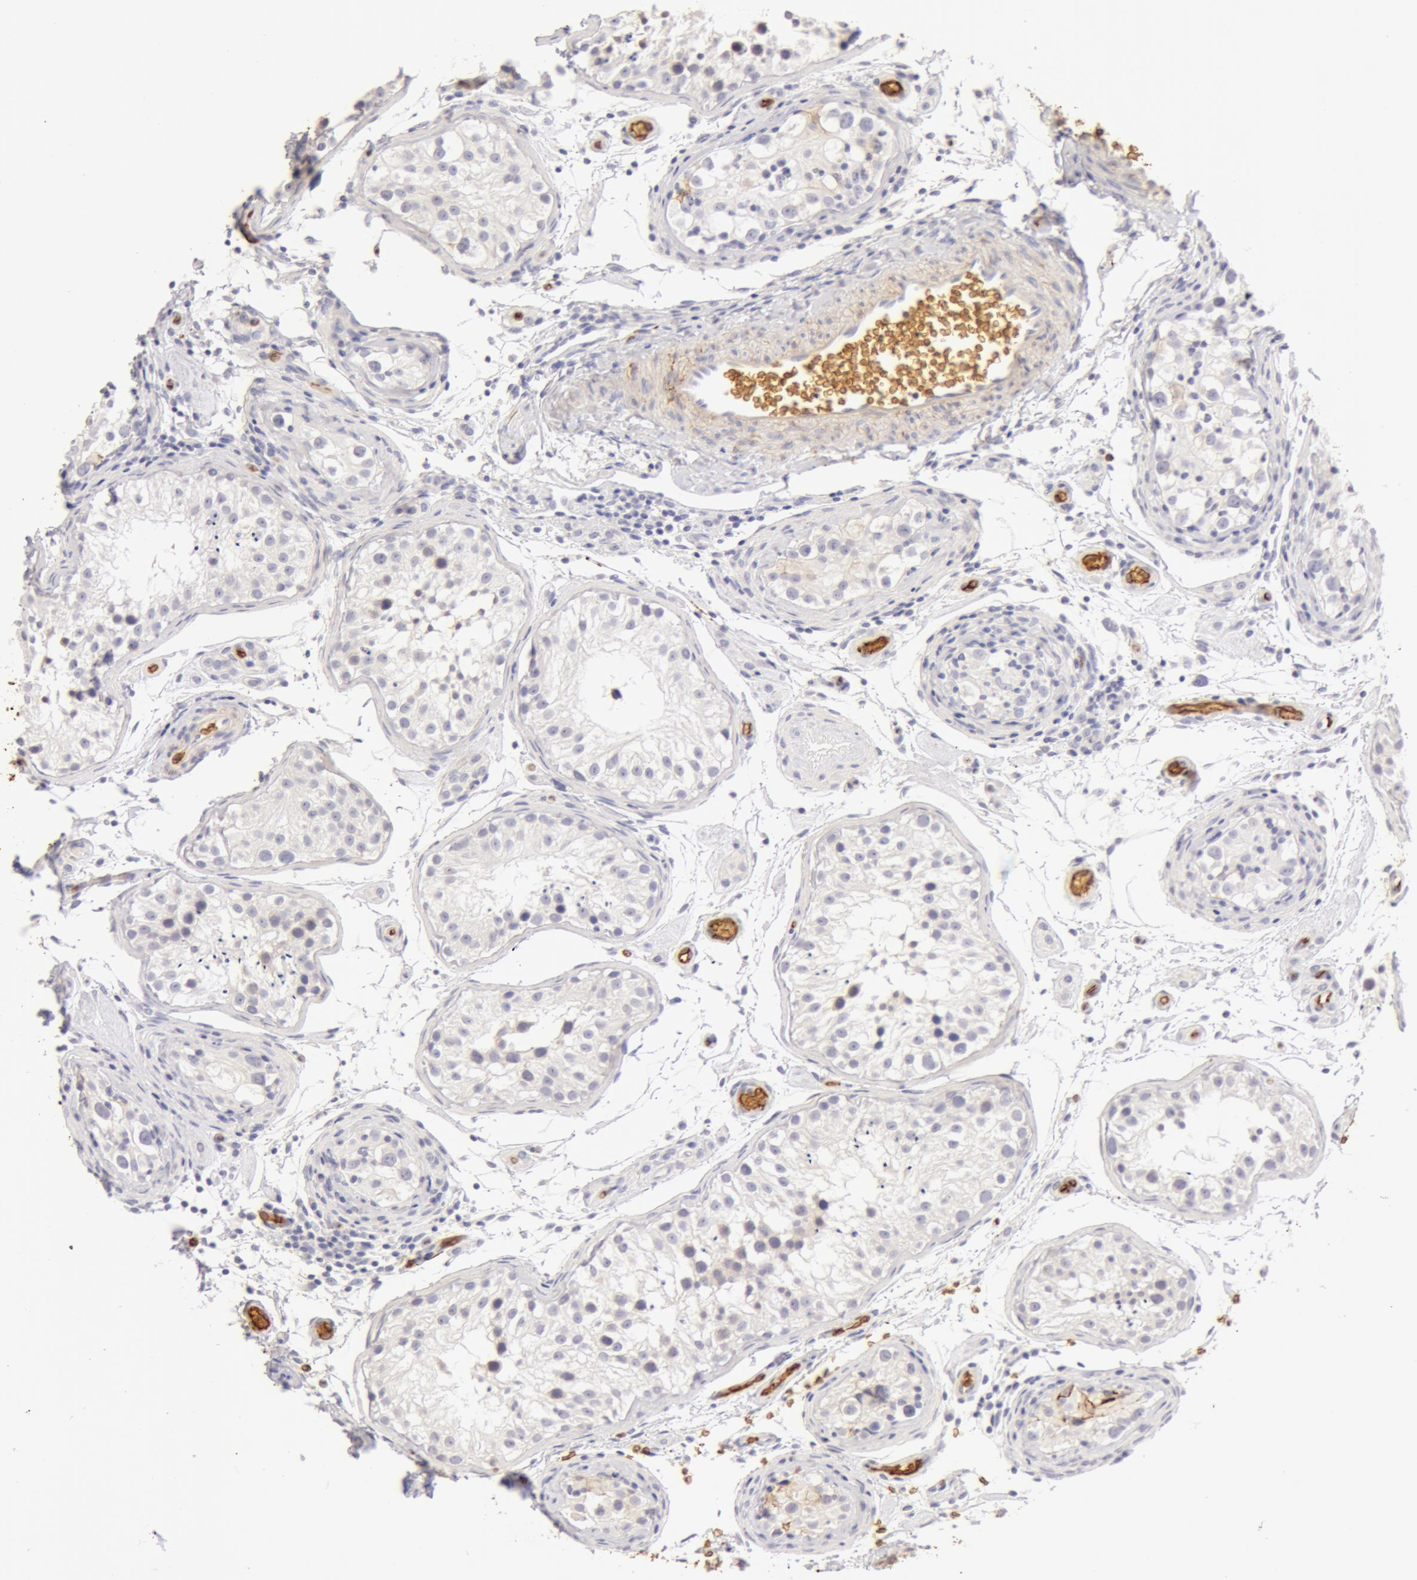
{"staining": {"intensity": "negative", "quantity": "none", "location": "none"}, "tissue": "testis", "cell_type": "Cells in seminiferous ducts", "image_type": "normal", "snomed": [{"axis": "morphology", "description": "Normal tissue, NOS"}, {"axis": "topography", "description": "Testis"}], "caption": "This is a image of IHC staining of normal testis, which shows no staining in cells in seminiferous ducts.", "gene": "AQP1", "patient": {"sex": "male", "age": 24}}